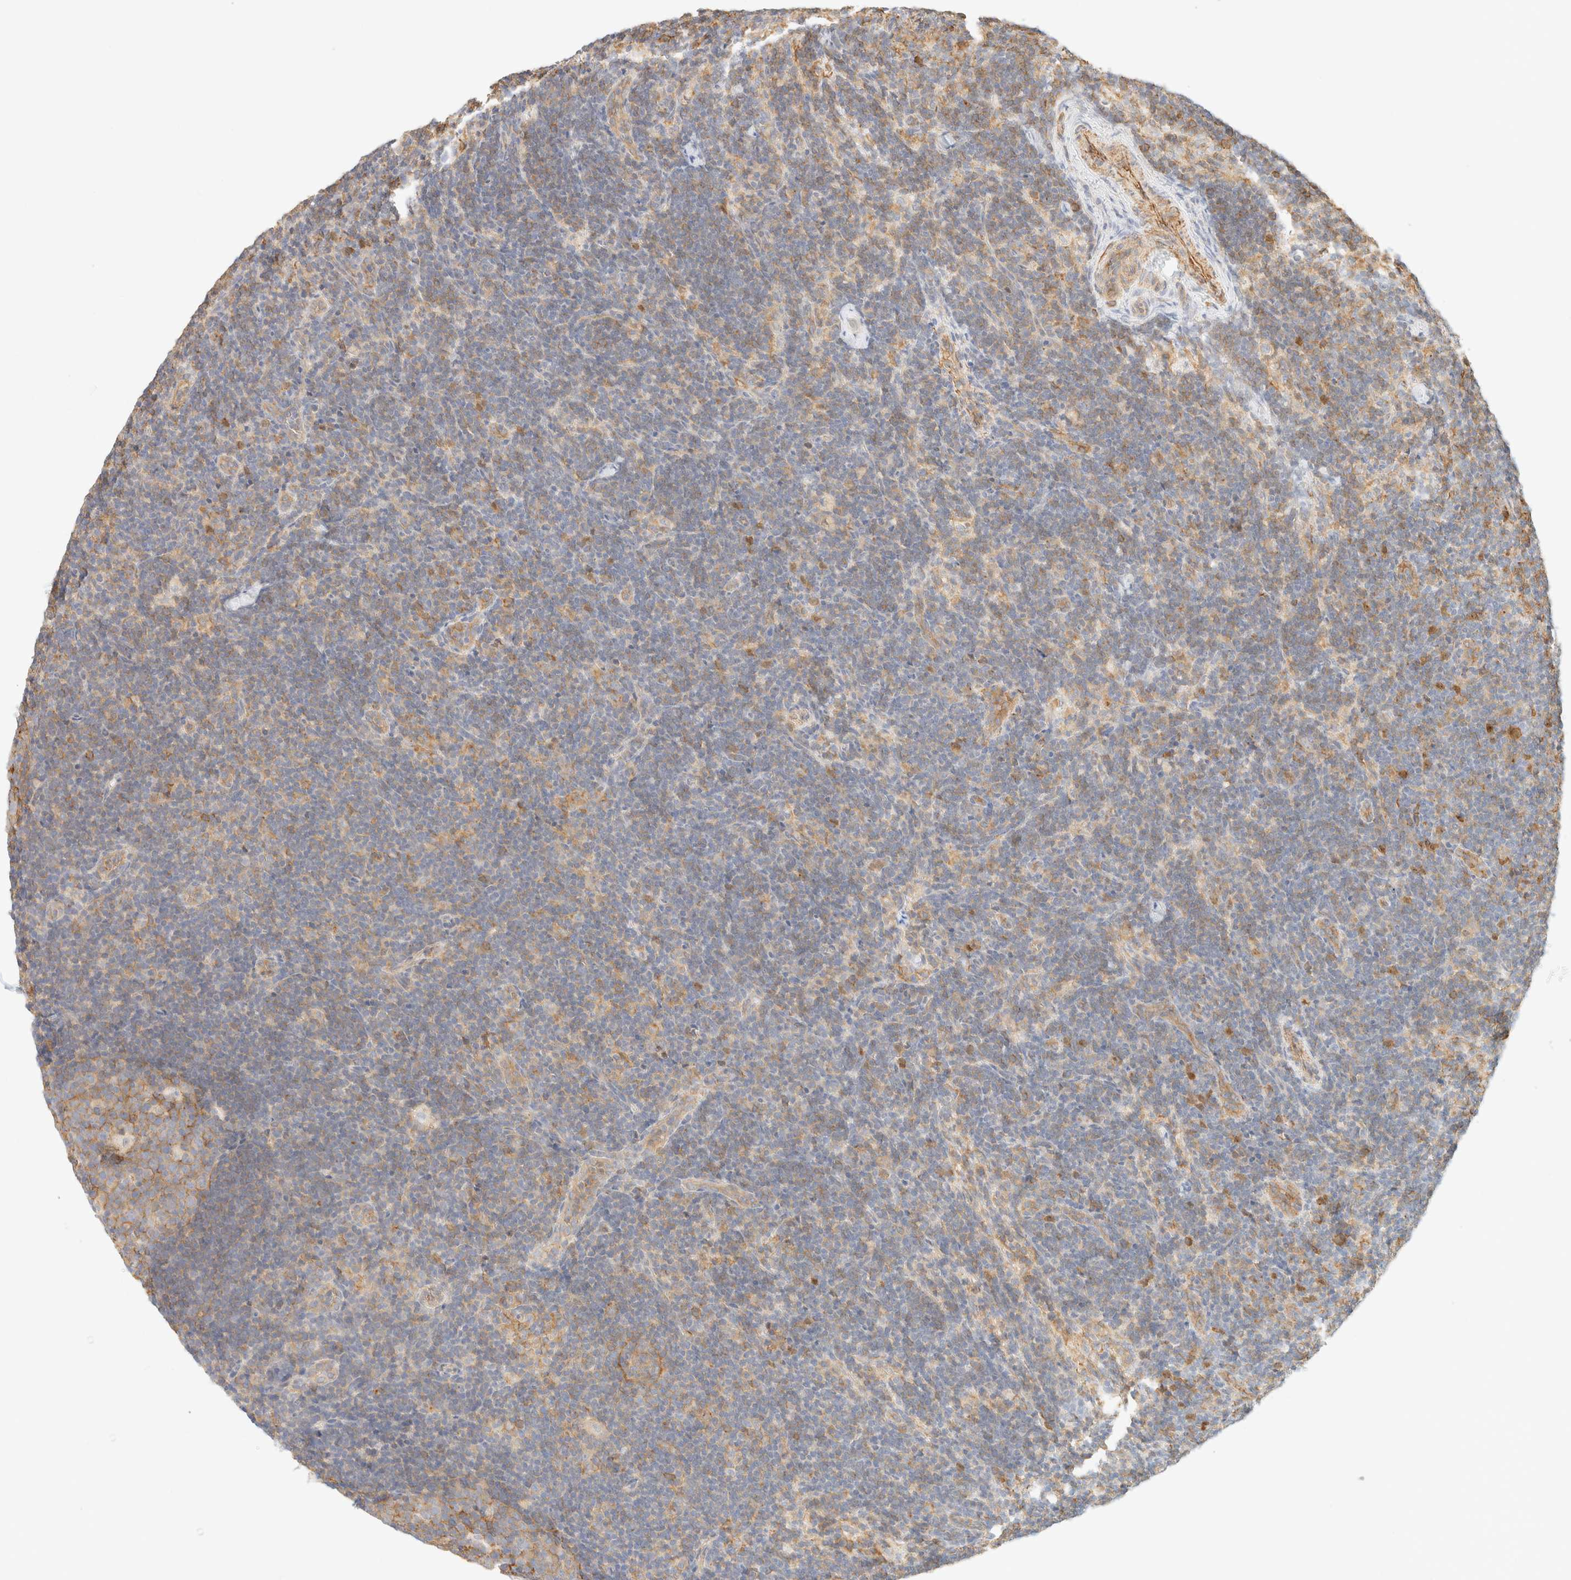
{"staining": {"intensity": "moderate", "quantity": ">75%", "location": "cytoplasmic/membranous"}, "tissue": "lymph node", "cell_type": "Germinal center cells", "image_type": "normal", "snomed": [{"axis": "morphology", "description": "Normal tissue, NOS"}, {"axis": "topography", "description": "Lymph node"}], "caption": "Germinal center cells exhibit medium levels of moderate cytoplasmic/membranous expression in approximately >75% of cells in unremarkable human lymph node. Immunohistochemistry (ihc) stains the protein in brown and the nuclei are stained blue.", "gene": "OTOP2", "patient": {"sex": "female", "age": 22}}